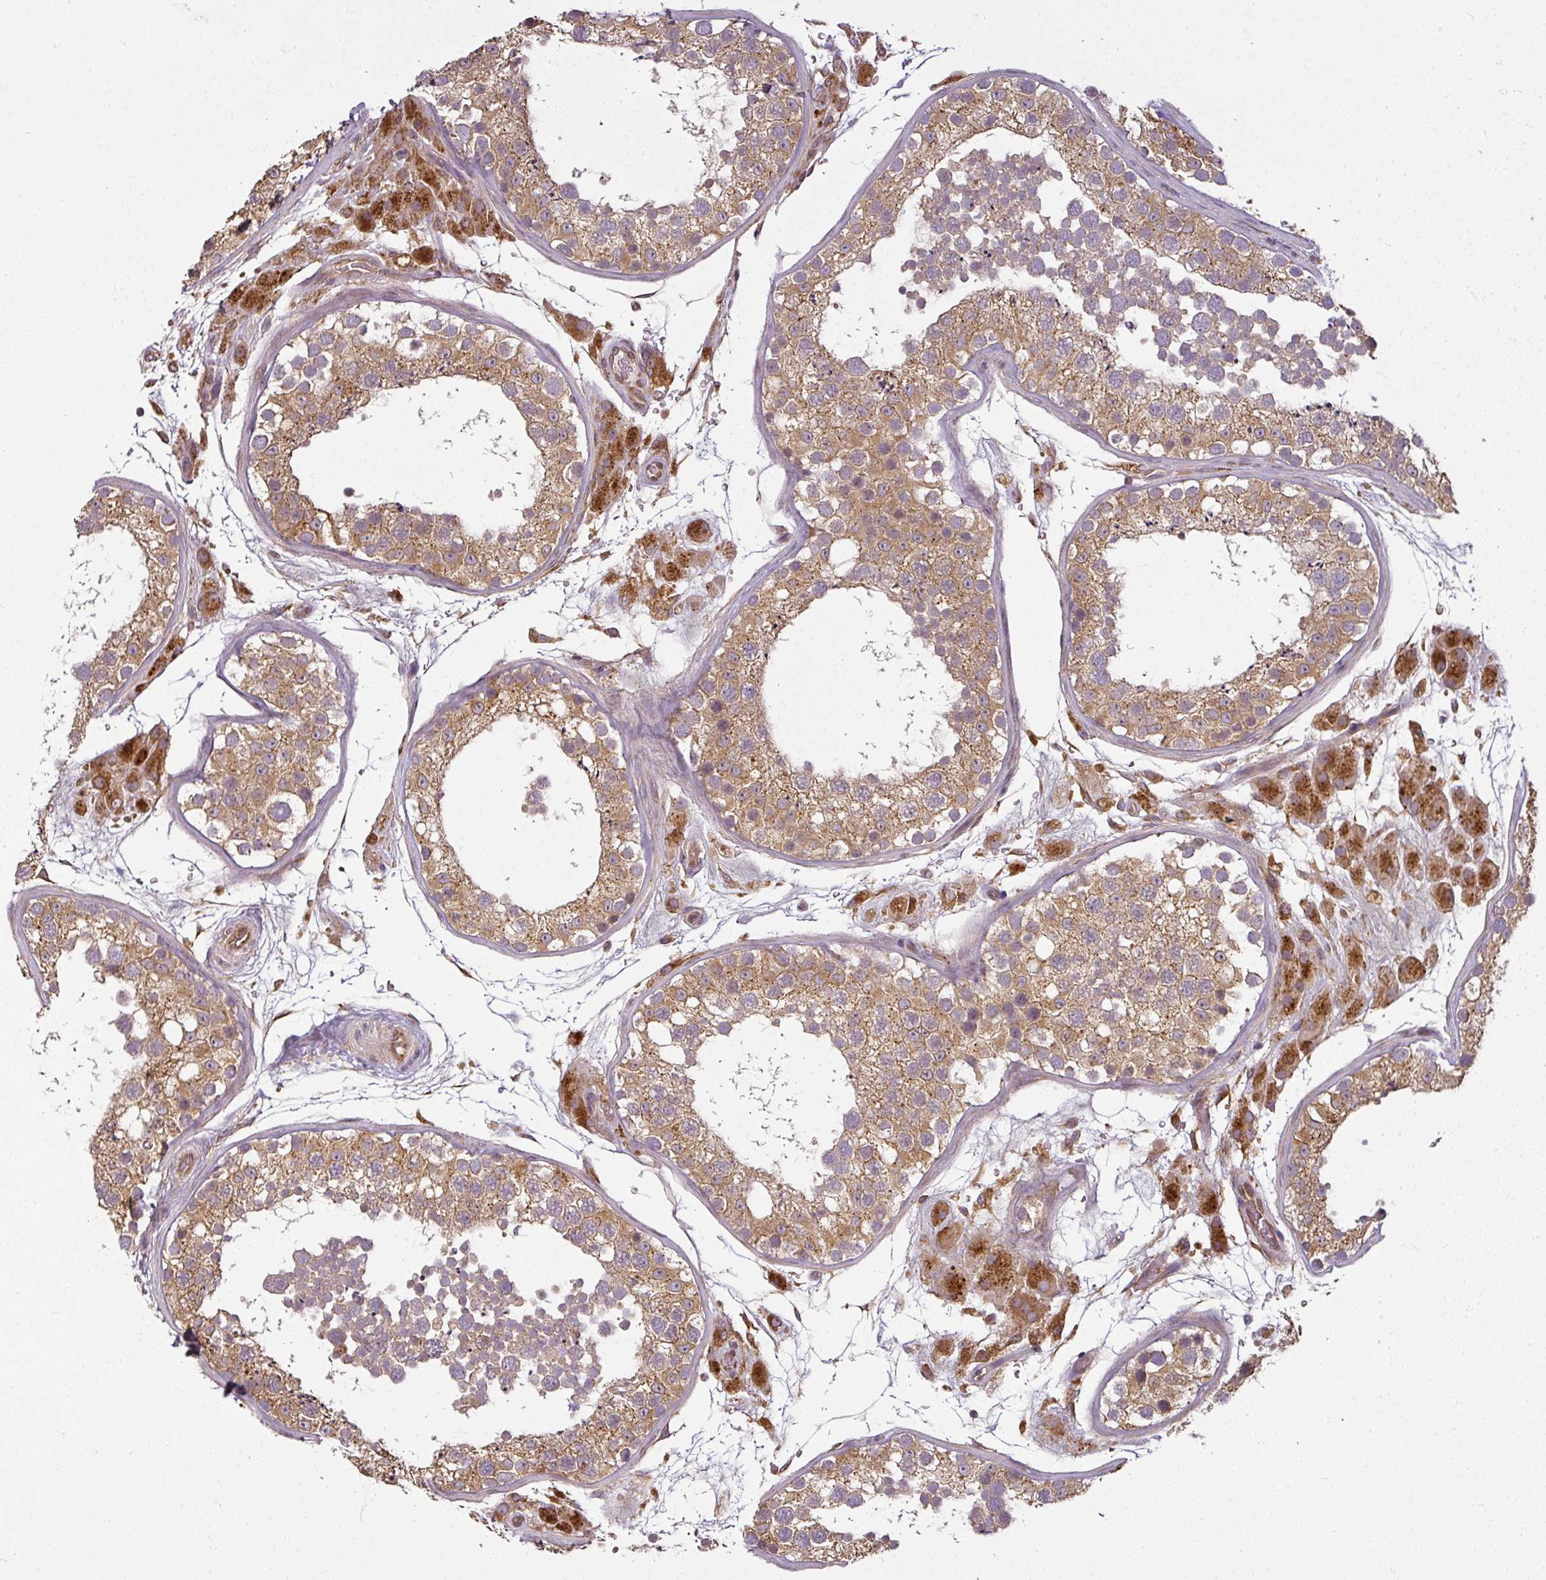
{"staining": {"intensity": "moderate", "quantity": ">75%", "location": "cytoplasmic/membranous"}, "tissue": "testis", "cell_type": "Cells in seminiferous ducts", "image_type": "normal", "snomed": [{"axis": "morphology", "description": "Normal tissue, NOS"}, {"axis": "topography", "description": "Testis"}], "caption": "Testis stained with a brown dye displays moderate cytoplasmic/membranous positive staining in about >75% of cells in seminiferous ducts.", "gene": "DIMT1", "patient": {"sex": "male", "age": 26}}